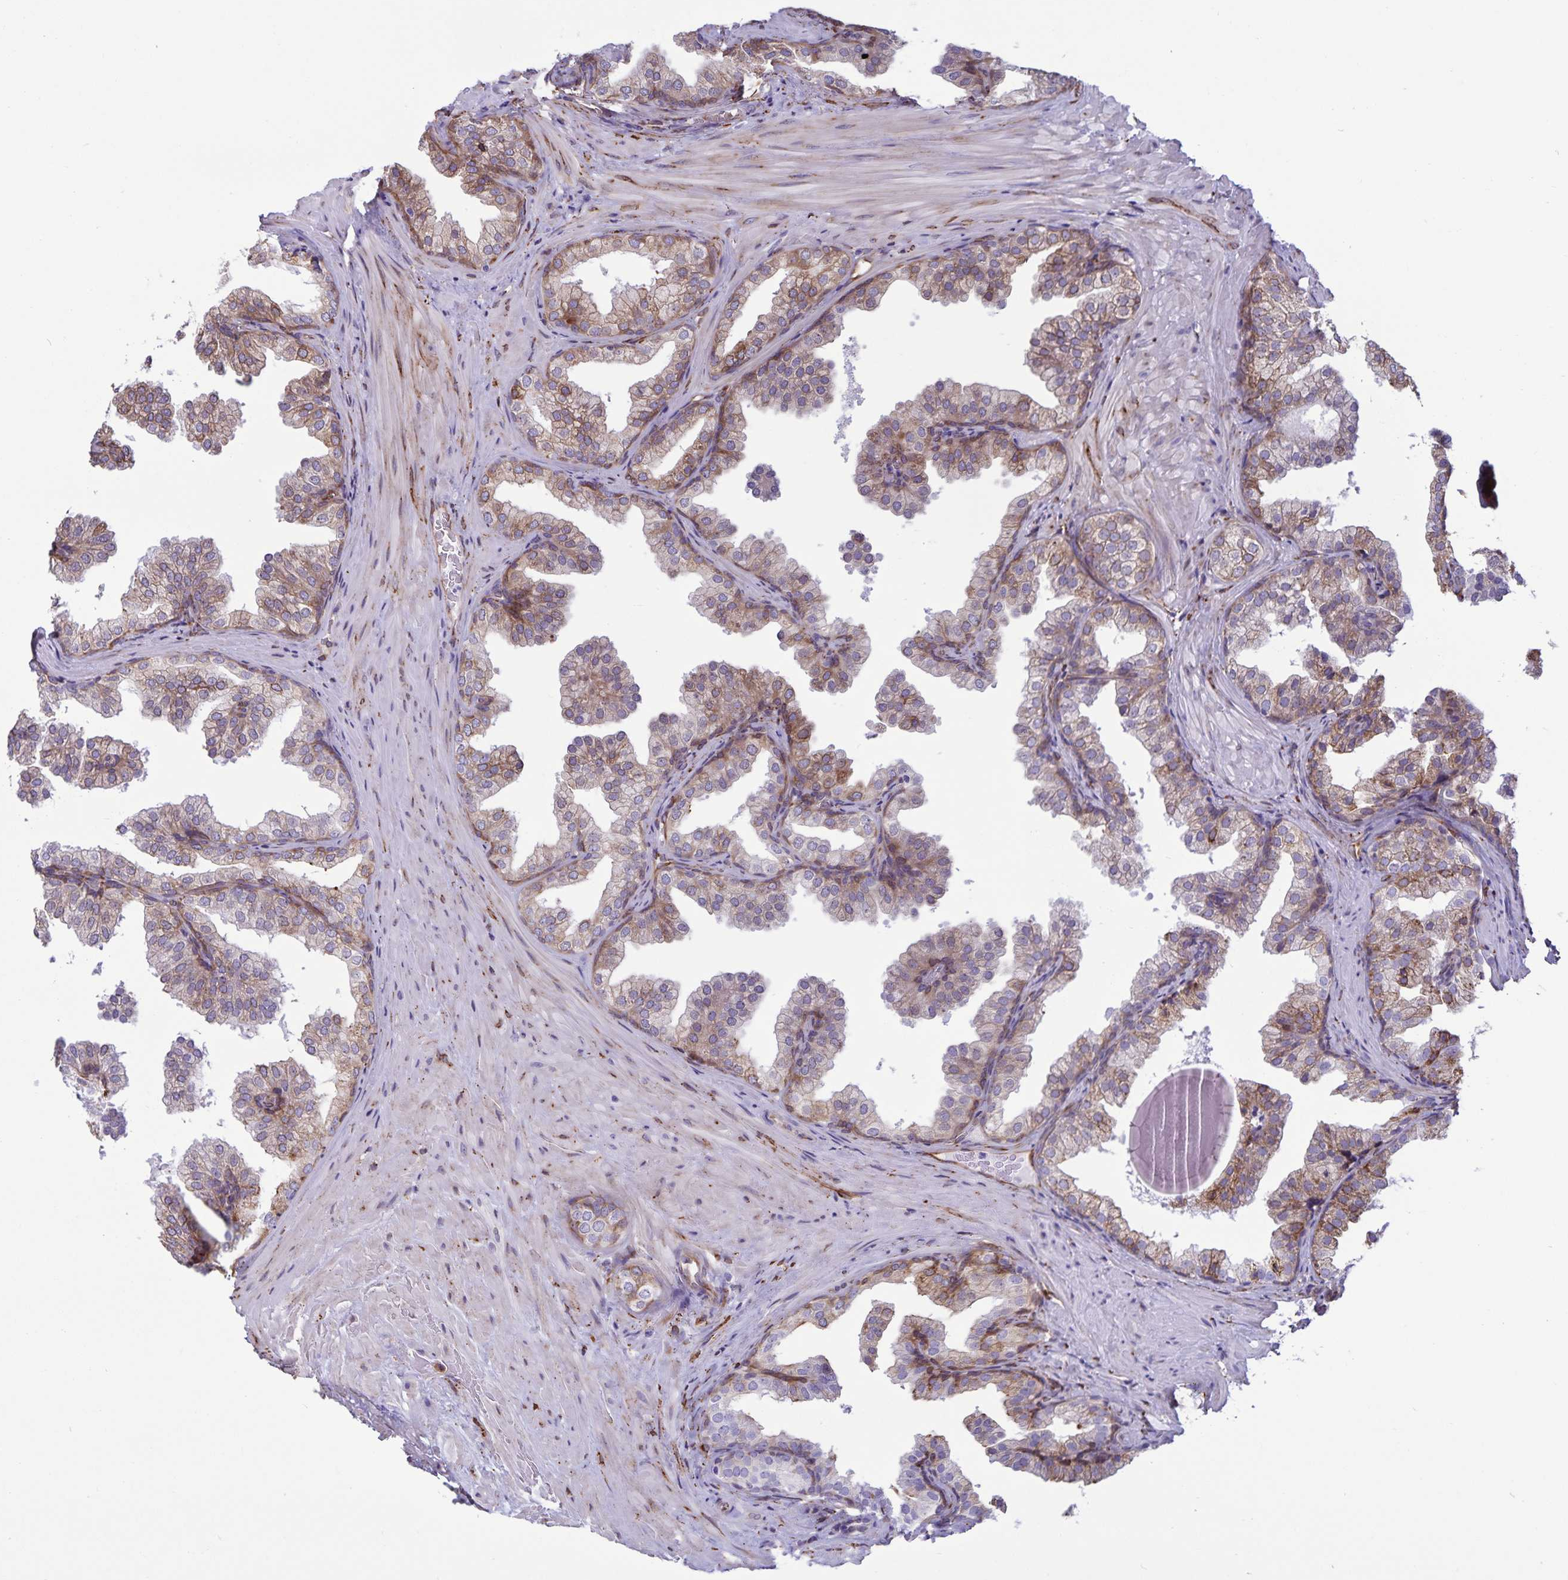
{"staining": {"intensity": "moderate", "quantity": "25%-75%", "location": "cytoplasmic/membranous"}, "tissue": "prostate", "cell_type": "Glandular cells", "image_type": "normal", "snomed": [{"axis": "morphology", "description": "Normal tissue, NOS"}, {"axis": "topography", "description": "Prostate"}], "caption": "Brown immunohistochemical staining in unremarkable human prostate displays moderate cytoplasmic/membranous staining in about 25%-75% of glandular cells.", "gene": "RCN1", "patient": {"sex": "male", "age": 37}}